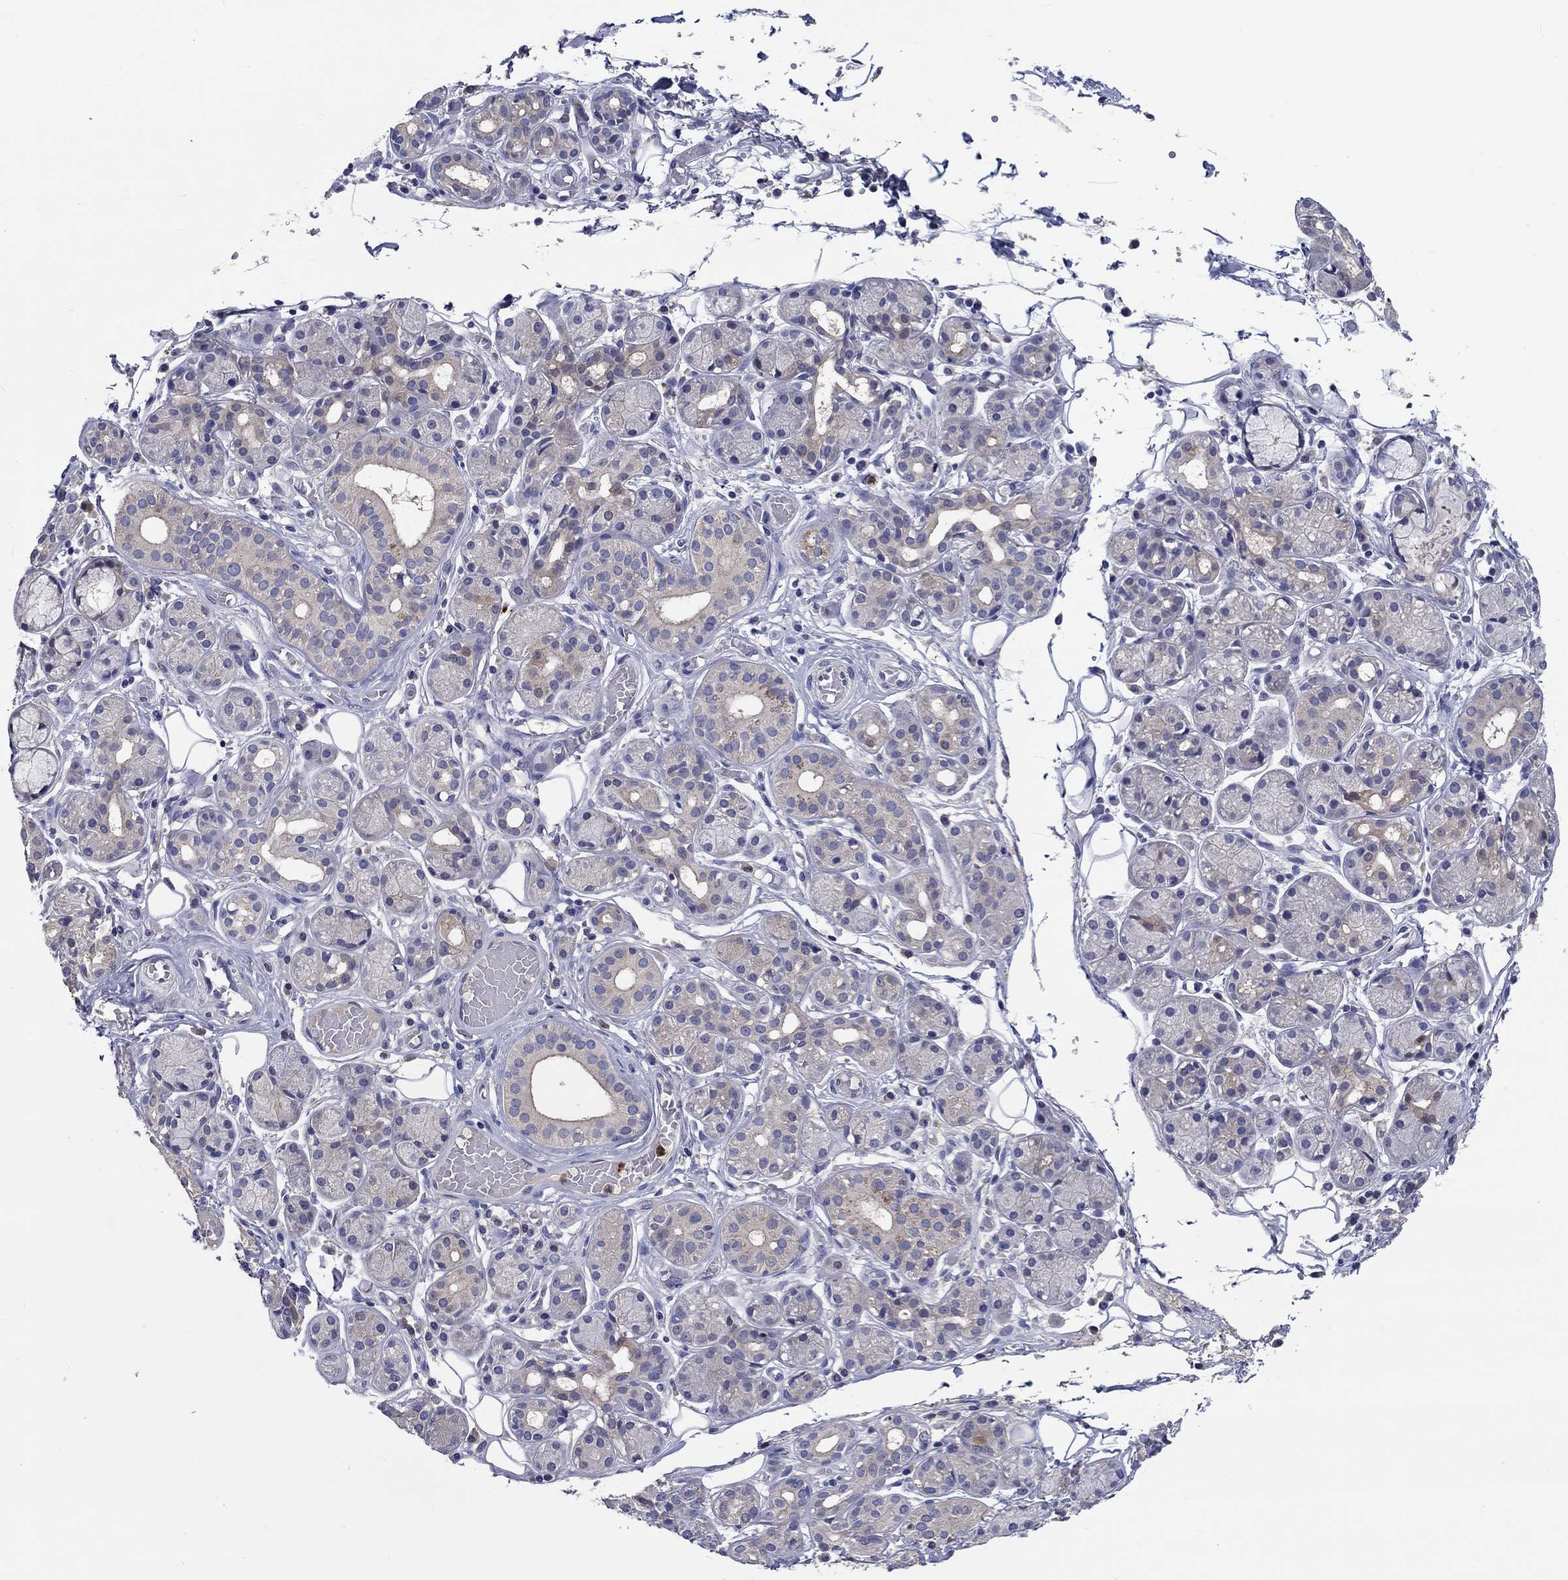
{"staining": {"intensity": "weak", "quantity": "<25%", "location": "cytoplasmic/membranous"}, "tissue": "salivary gland", "cell_type": "Glandular cells", "image_type": "normal", "snomed": [{"axis": "morphology", "description": "Normal tissue, NOS"}, {"axis": "topography", "description": "Salivary gland"}, {"axis": "topography", "description": "Peripheral nerve tissue"}], "caption": "Immunohistochemistry micrograph of benign human salivary gland stained for a protein (brown), which exhibits no positivity in glandular cells. (DAB (3,3'-diaminobenzidine) IHC visualized using brightfield microscopy, high magnification).", "gene": "CHIT1", "patient": {"sex": "male", "age": 71}}